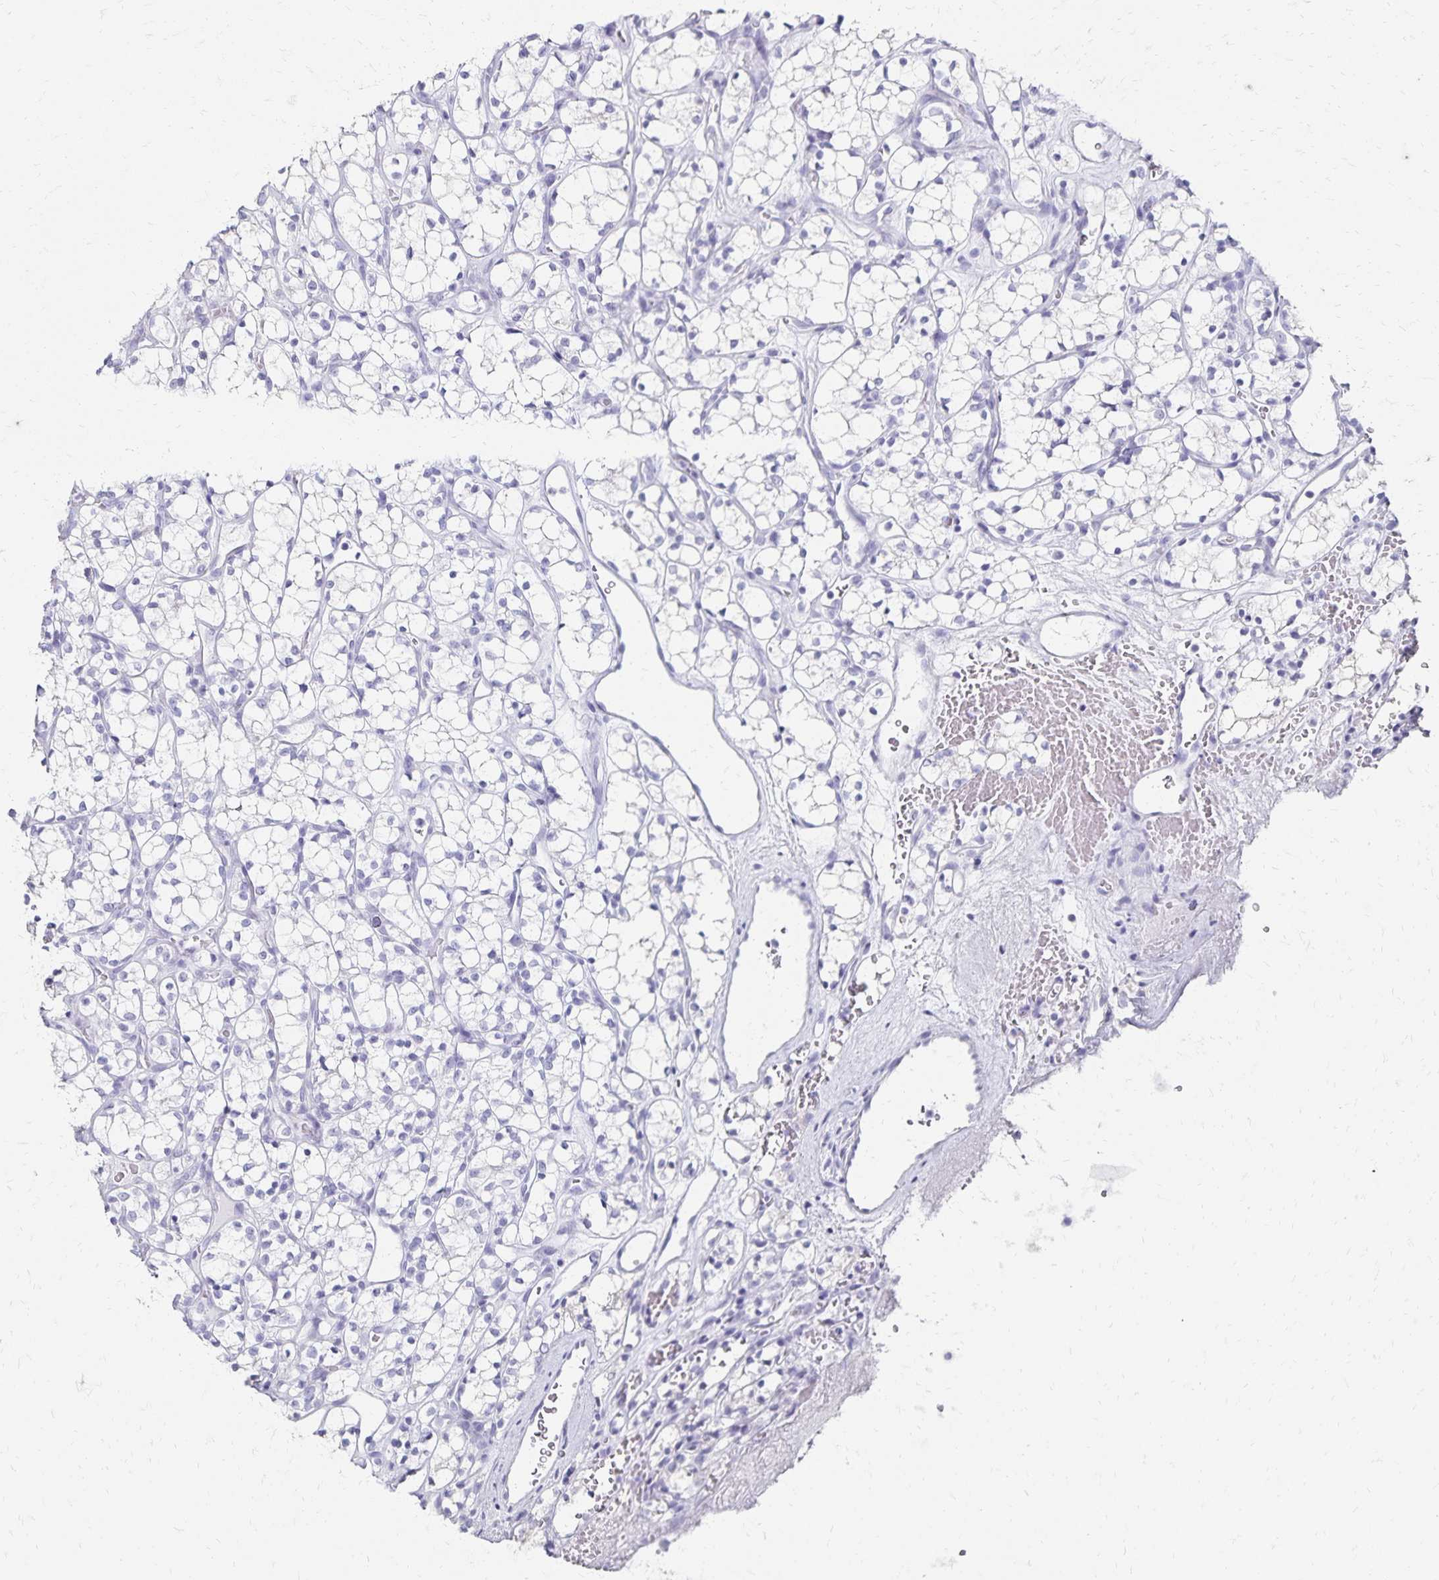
{"staining": {"intensity": "negative", "quantity": "none", "location": "none"}, "tissue": "renal cancer", "cell_type": "Tumor cells", "image_type": "cancer", "snomed": [{"axis": "morphology", "description": "Adenocarcinoma, NOS"}, {"axis": "topography", "description": "Kidney"}], "caption": "The histopathology image displays no significant positivity in tumor cells of renal cancer (adenocarcinoma).", "gene": "GIP", "patient": {"sex": "female", "age": 69}}